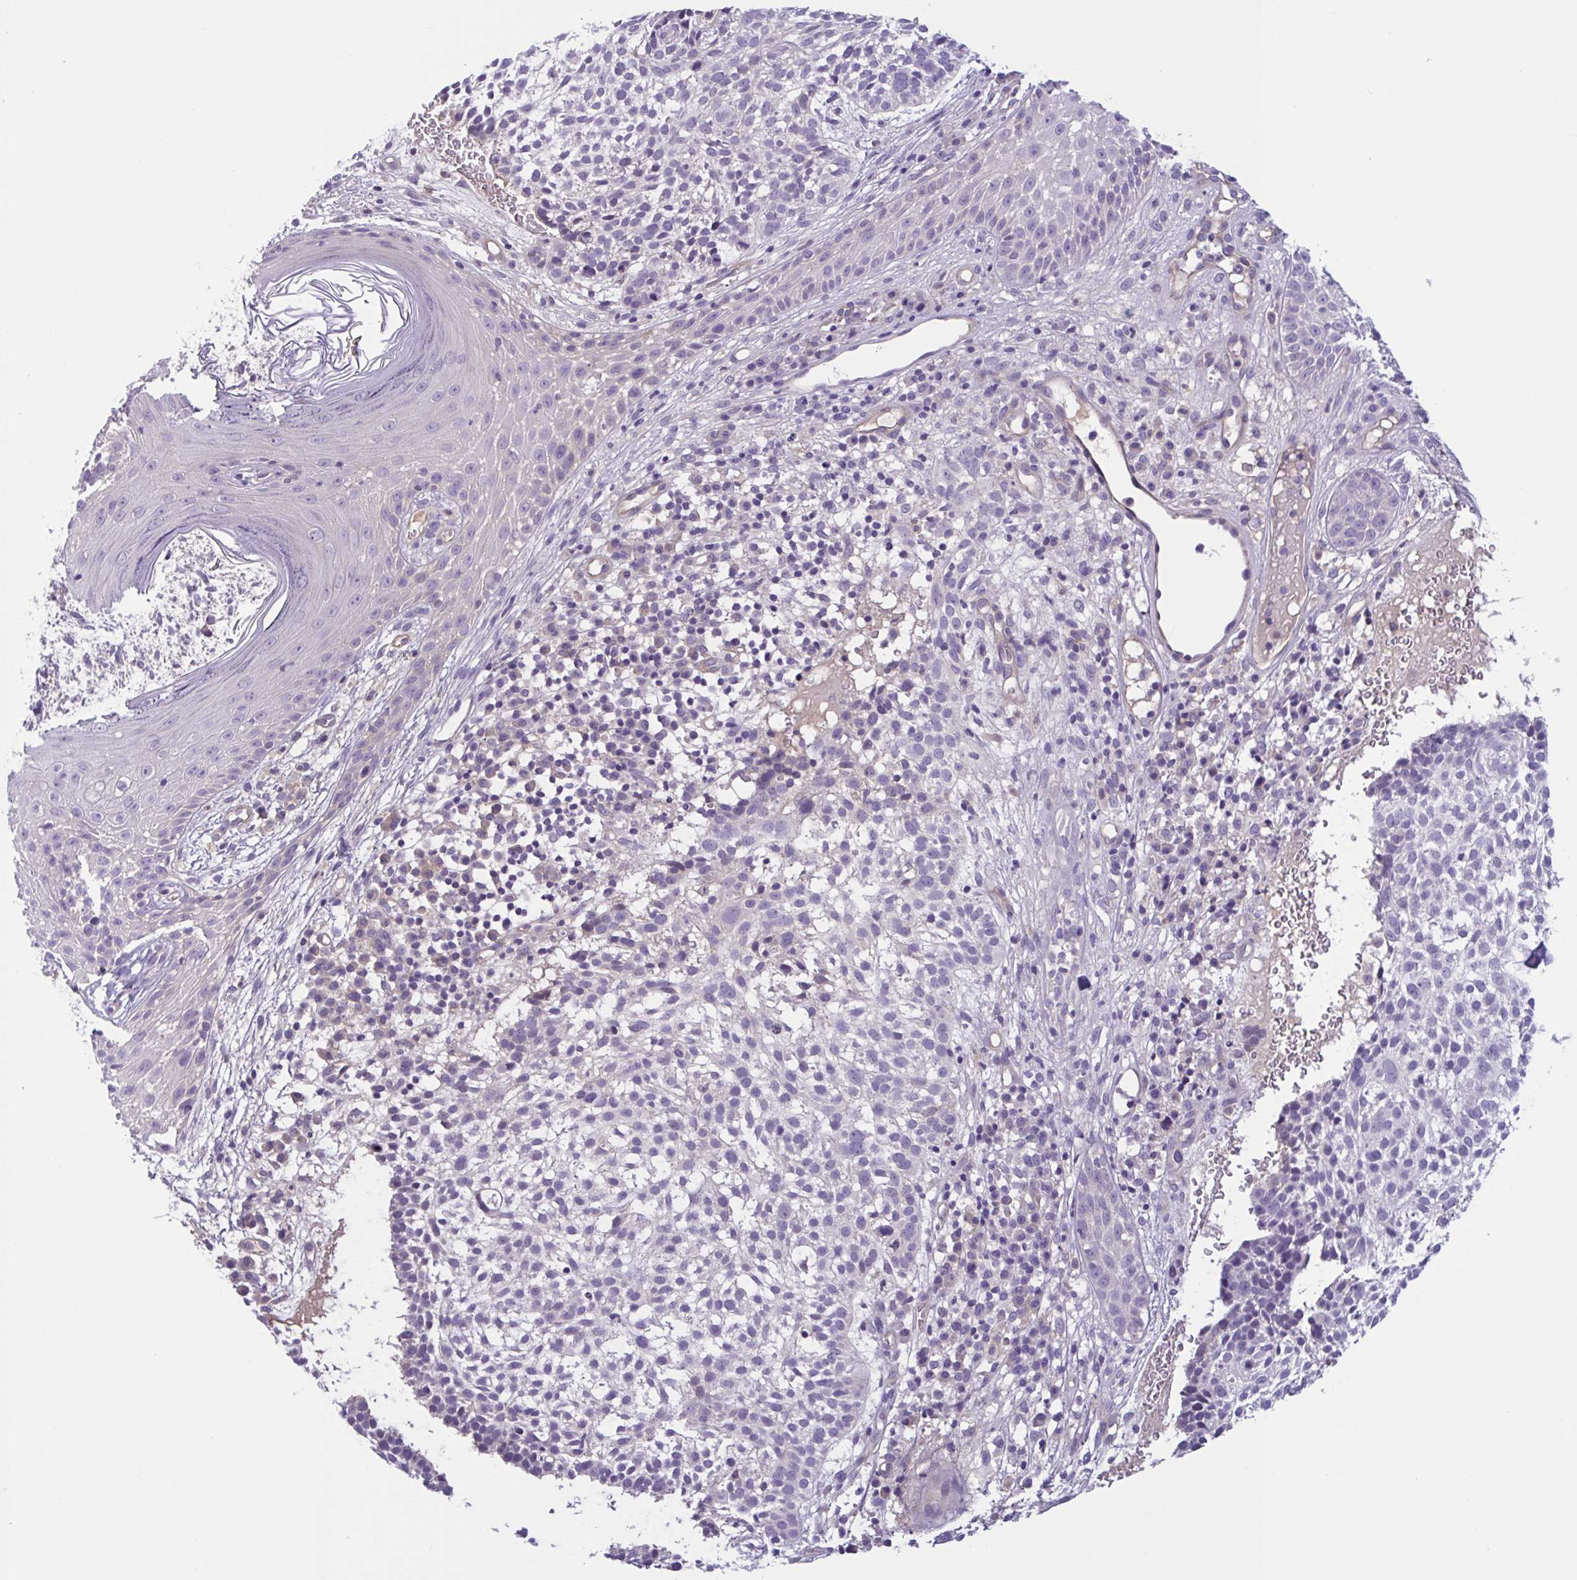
{"staining": {"intensity": "negative", "quantity": "none", "location": "none"}, "tissue": "skin cancer", "cell_type": "Tumor cells", "image_type": "cancer", "snomed": [{"axis": "morphology", "description": "Basal cell carcinoma"}, {"axis": "topography", "description": "Skin"}, {"axis": "topography", "description": "Skin of scalp"}], "caption": "High power microscopy histopathology image of an immunohistochemistry photomicrograph of basal cell carcinoma (skin), revealing no significant expression in tumor cells.", "gene": "TTC7B", "patient": {"sex": "female", "age": 45}}